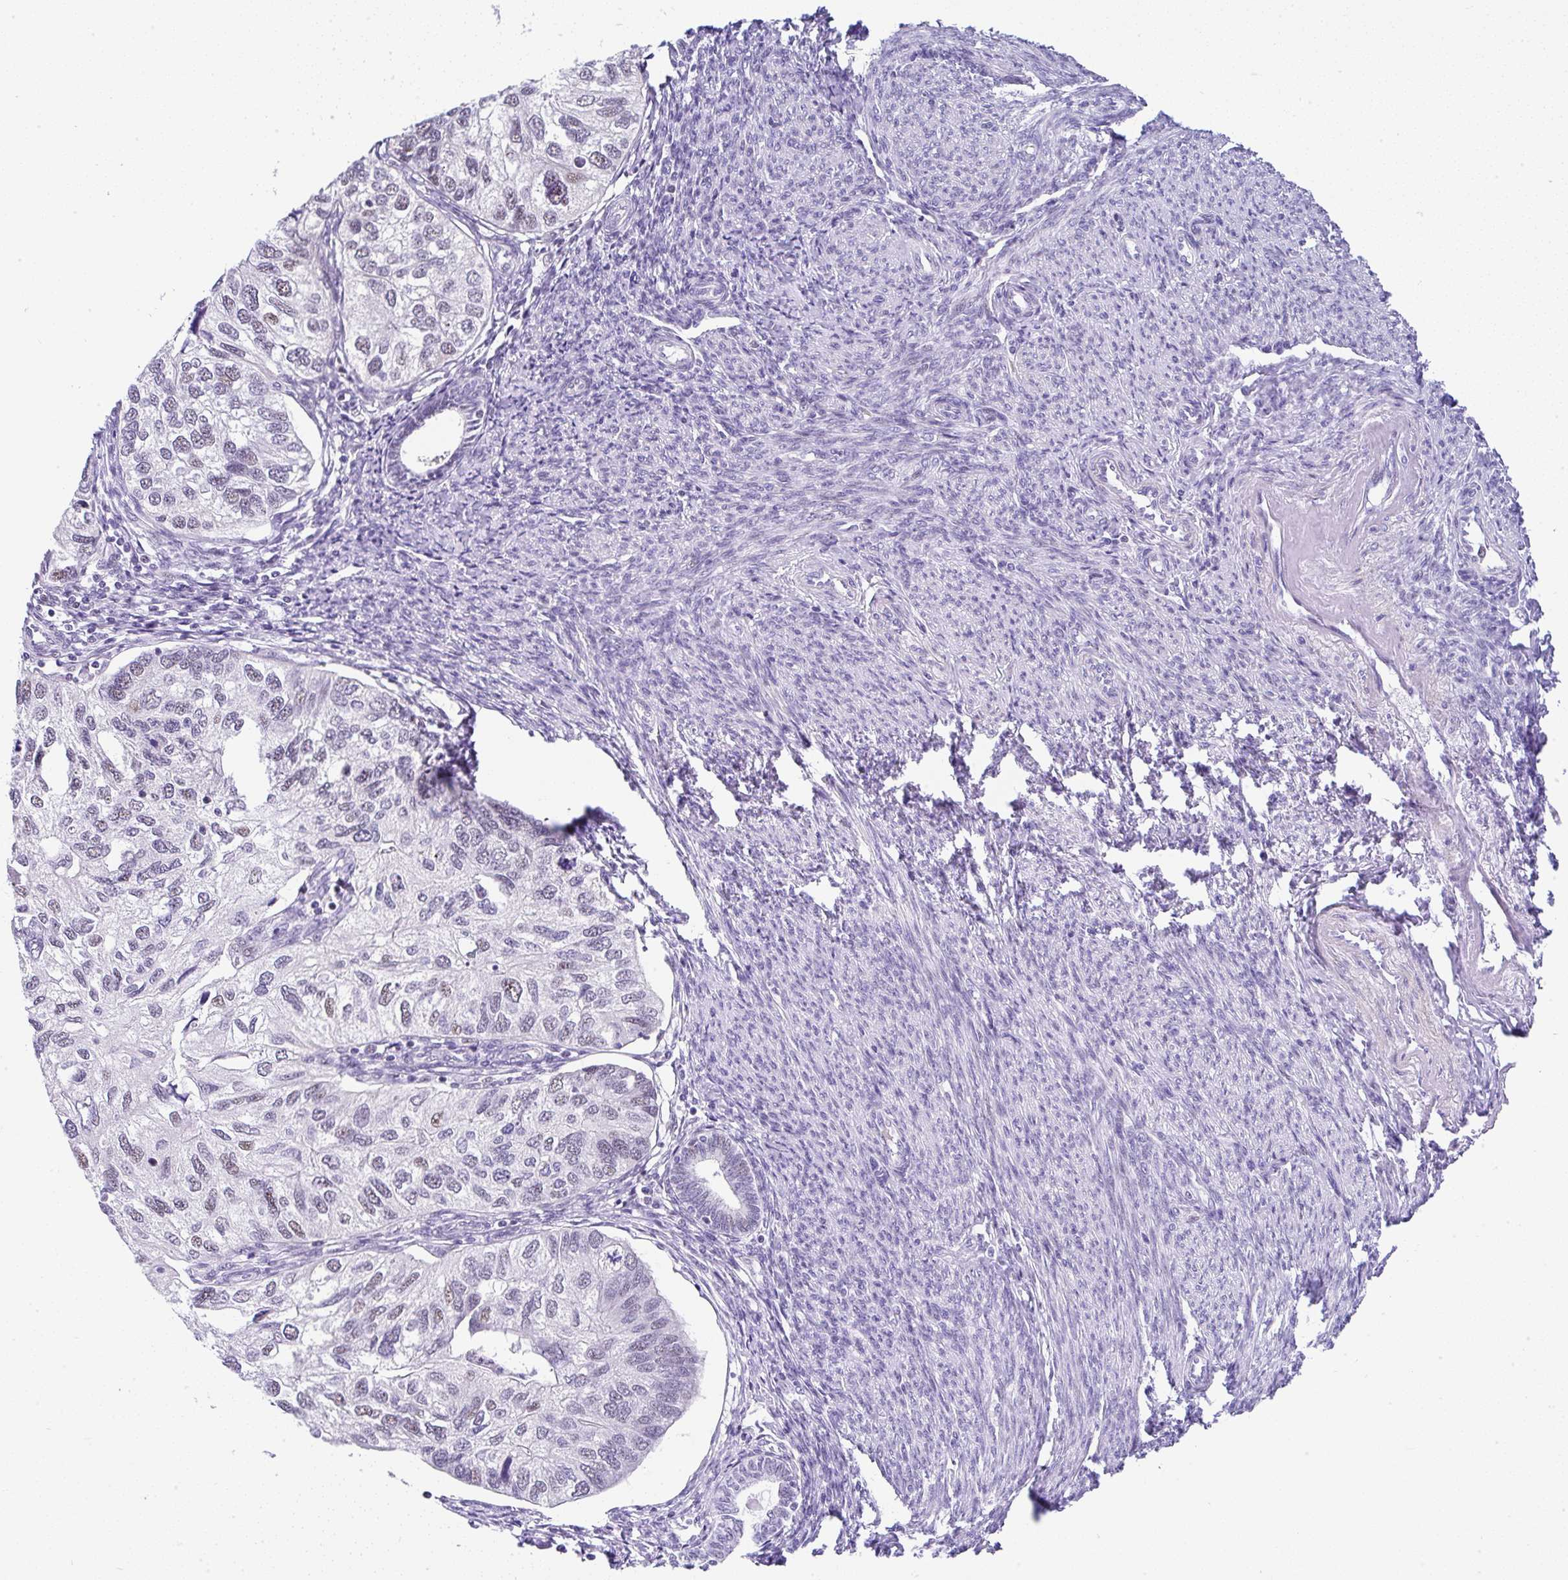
{"staining": {"intensity": "weak", "quantity": "<25%", "location": "nuclear"}, "tissue": "endometrial cancer", "cell_type": "Tumor cells", "image_type": "cancer", "snomed": [{"axis": "morphology", "description": "Carcinoma, NOS"}, {"axis": "topography", "description": "Uterus"}], "caption": "Immunohistochemistry histopathology image of neoplastic tissue: endometrial cancer stained with DAB (3,3'-diaminobenzidine) displays no significant protein positivity in tumor cells.", "gene": "NR1D2", "patient": {"sex": "female", "age": 76}}